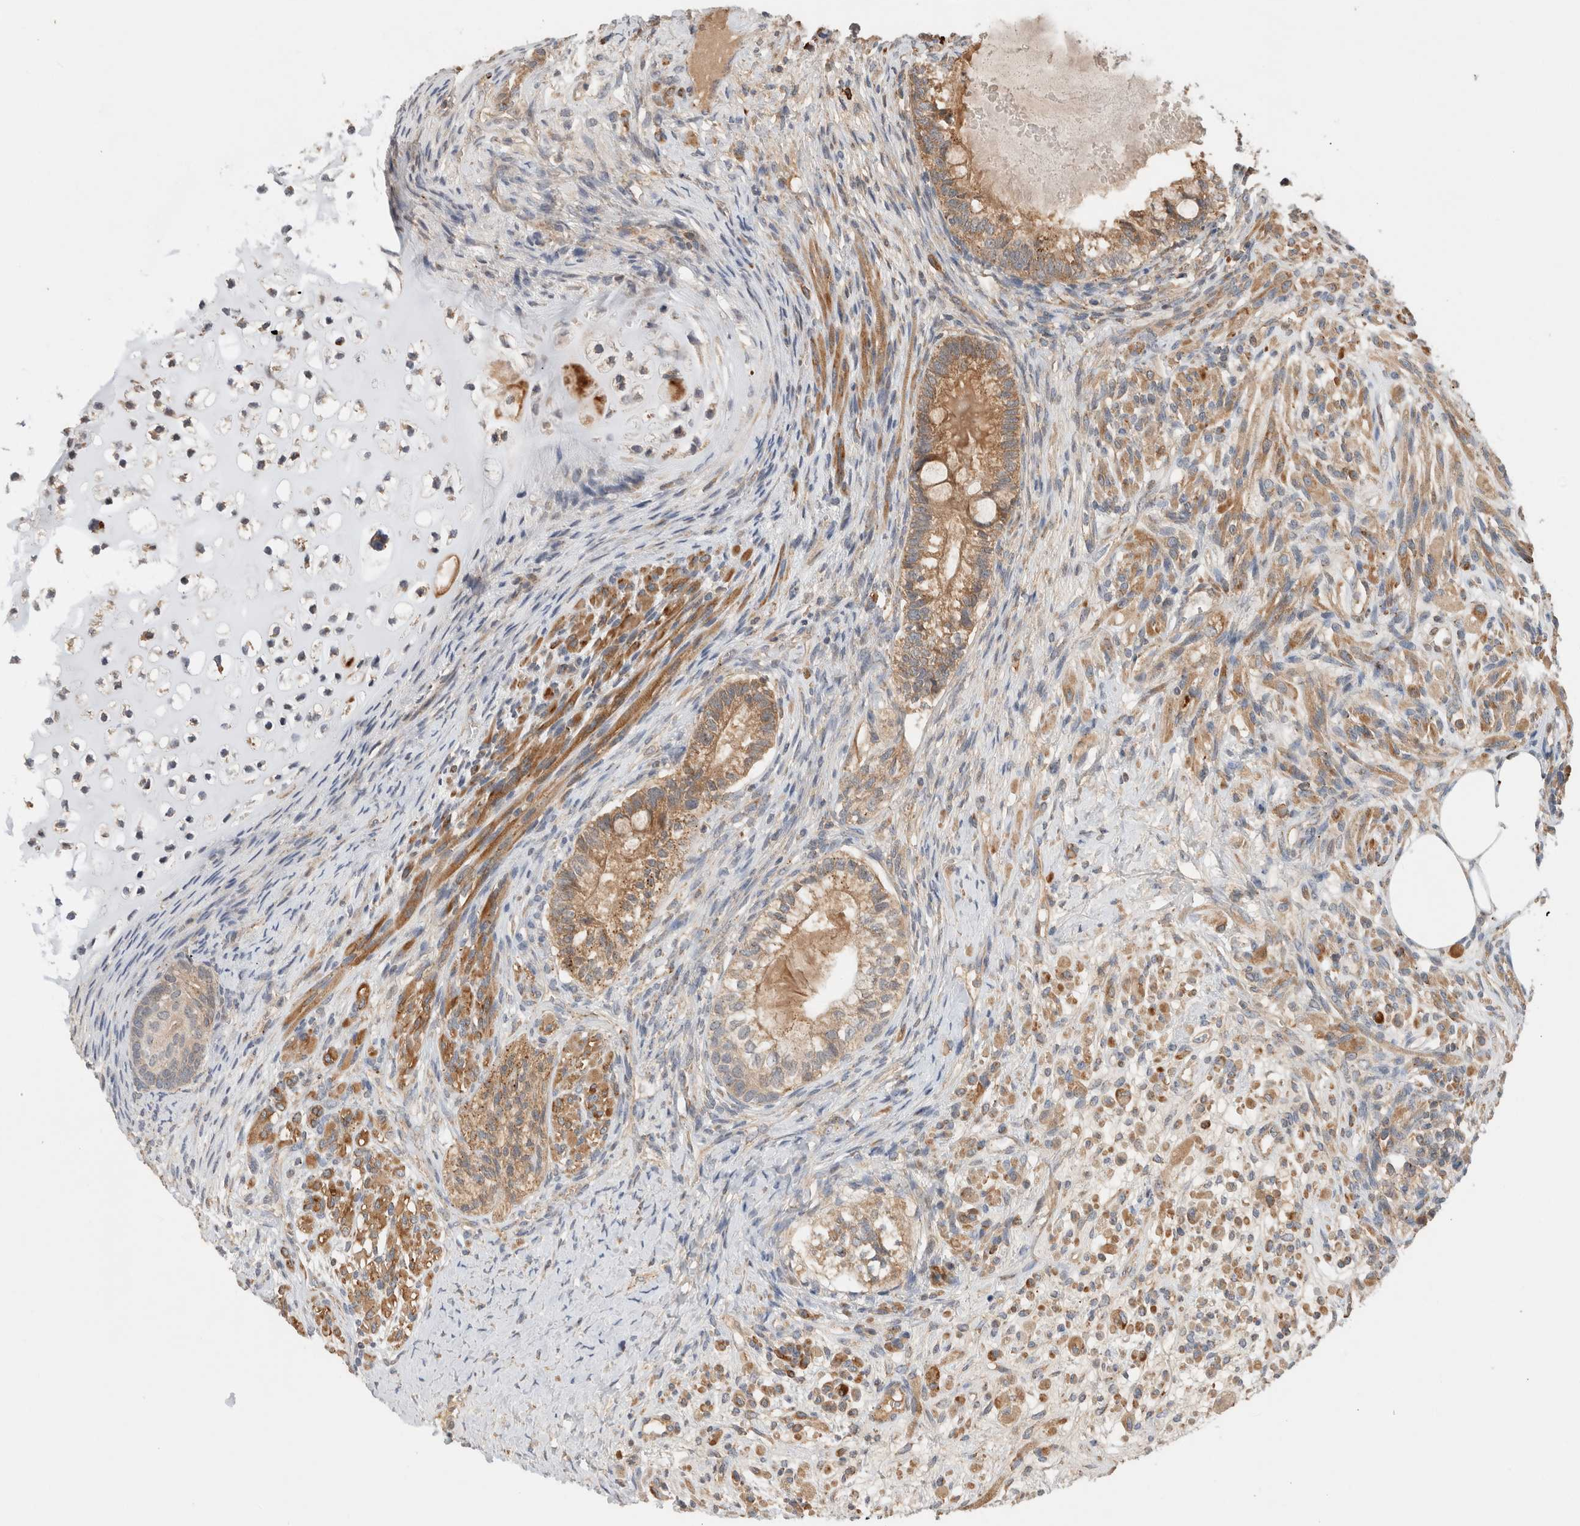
{"staining": {"intensity": "moderate", "quantity": ">75%", "location": "cytoplasmic/membranous"}, "tissue": "testis cancer", "cell_type": "Tumor cells", "image_type": "cancer", "snomed": [{"axis": "morphology", "description": "Seminoma, NOS"}, {"axis": "morphology", "description": "Carcinoma, Embryonal, NOS"}, {"axis": "topography", "description": "Testis"}], "caption": "This histopathology image exhibits testis seminoma stained with IHC to label a protein in brown. The cytoplasmic/membranous of tumor cells show moderate positivity for the protein. Nuclei are counter-stained blue.", "gene": "AMPD1", "patient": {"sex": "male", "age": 28}}